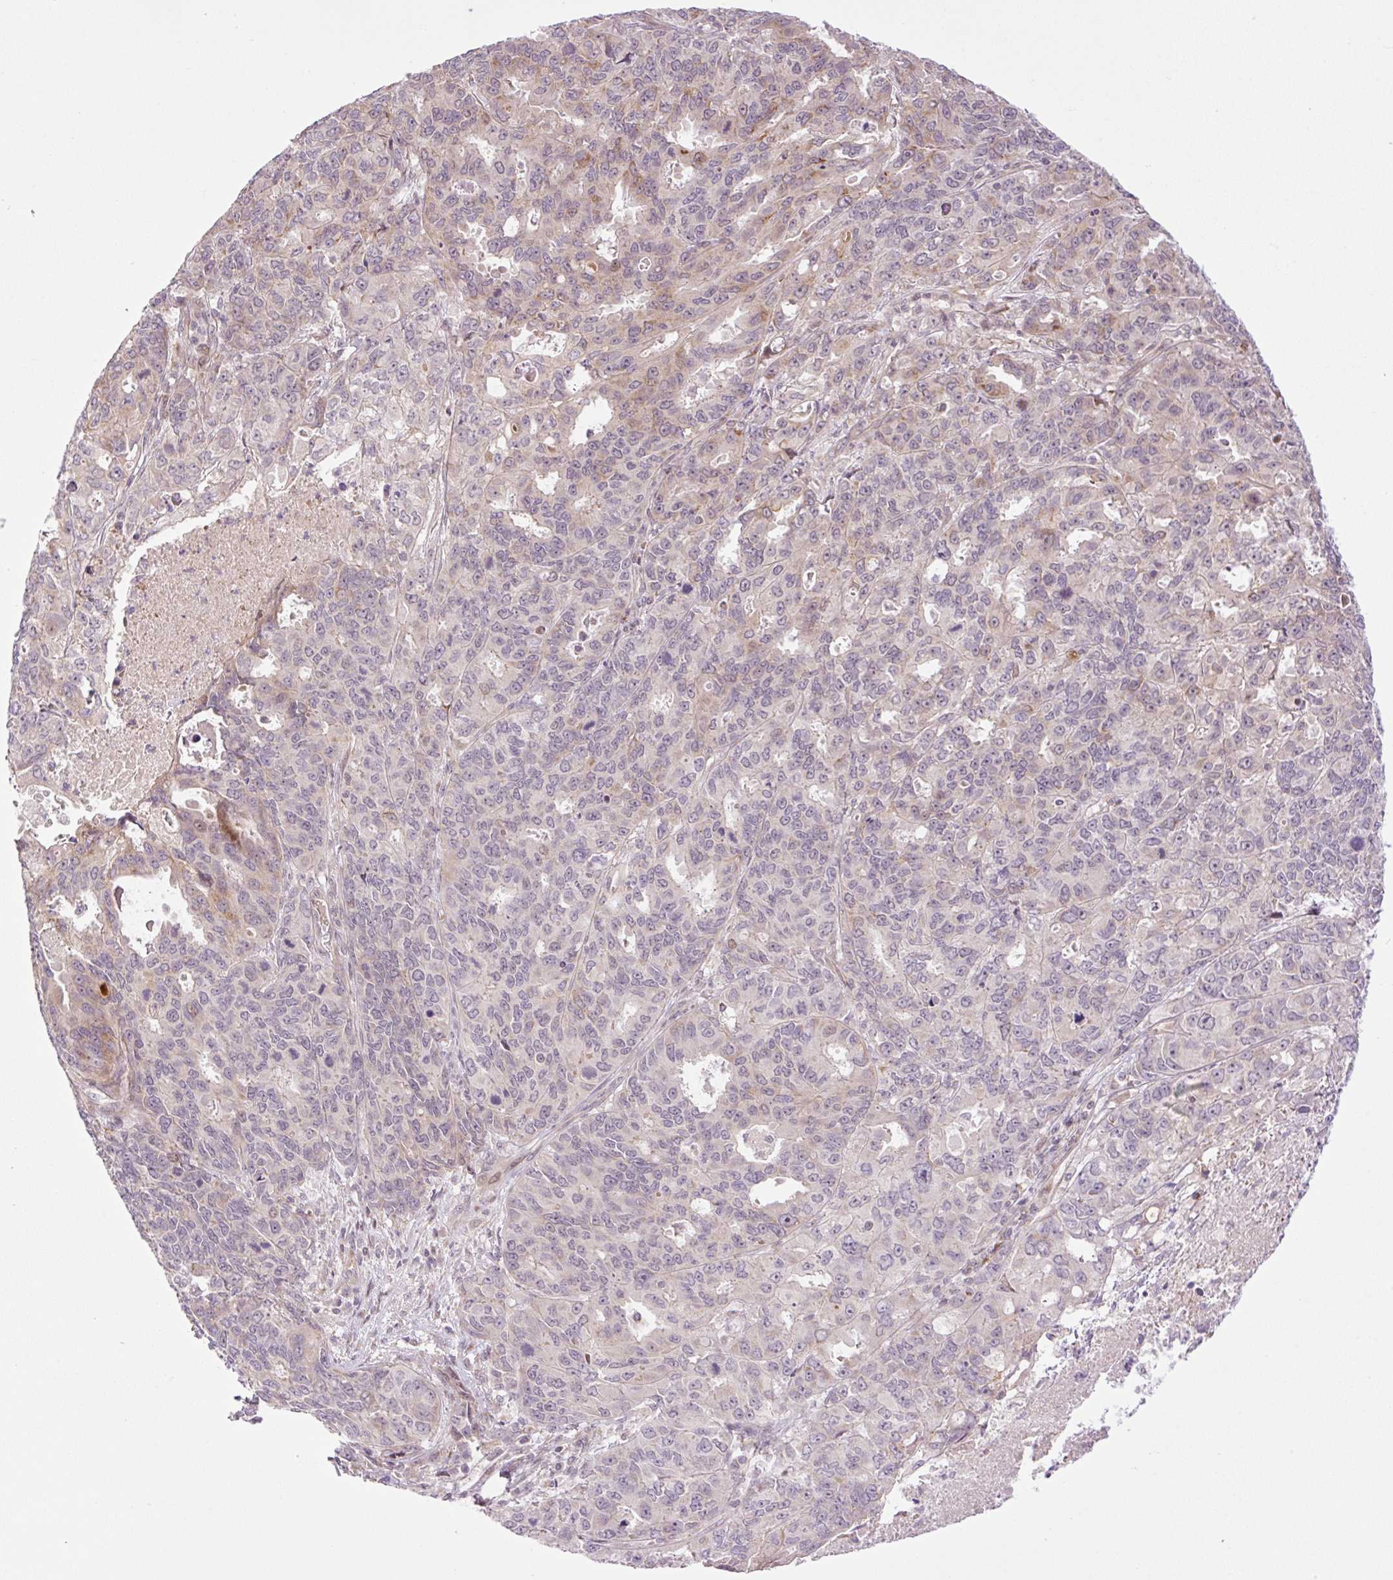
{"staining": {"intensity": "weak", "quantity": "<25%", "location": "cytoplasmic/membranous"}, "tissue": "endometrial cancer", "cell_type": "Tumor cells", "image_type": "cancer", "snomed": [{"axis": "morphology", "description": "Adenocarcinoma, NOS"}, {"axis": "topography", "description": "Uterus"}], "caption": "Tumor cells show no significant positivity in adenocarcinoma (endometrial).", "gene": "ZNF394", "patient": {"sex": "female", "age": 79}}